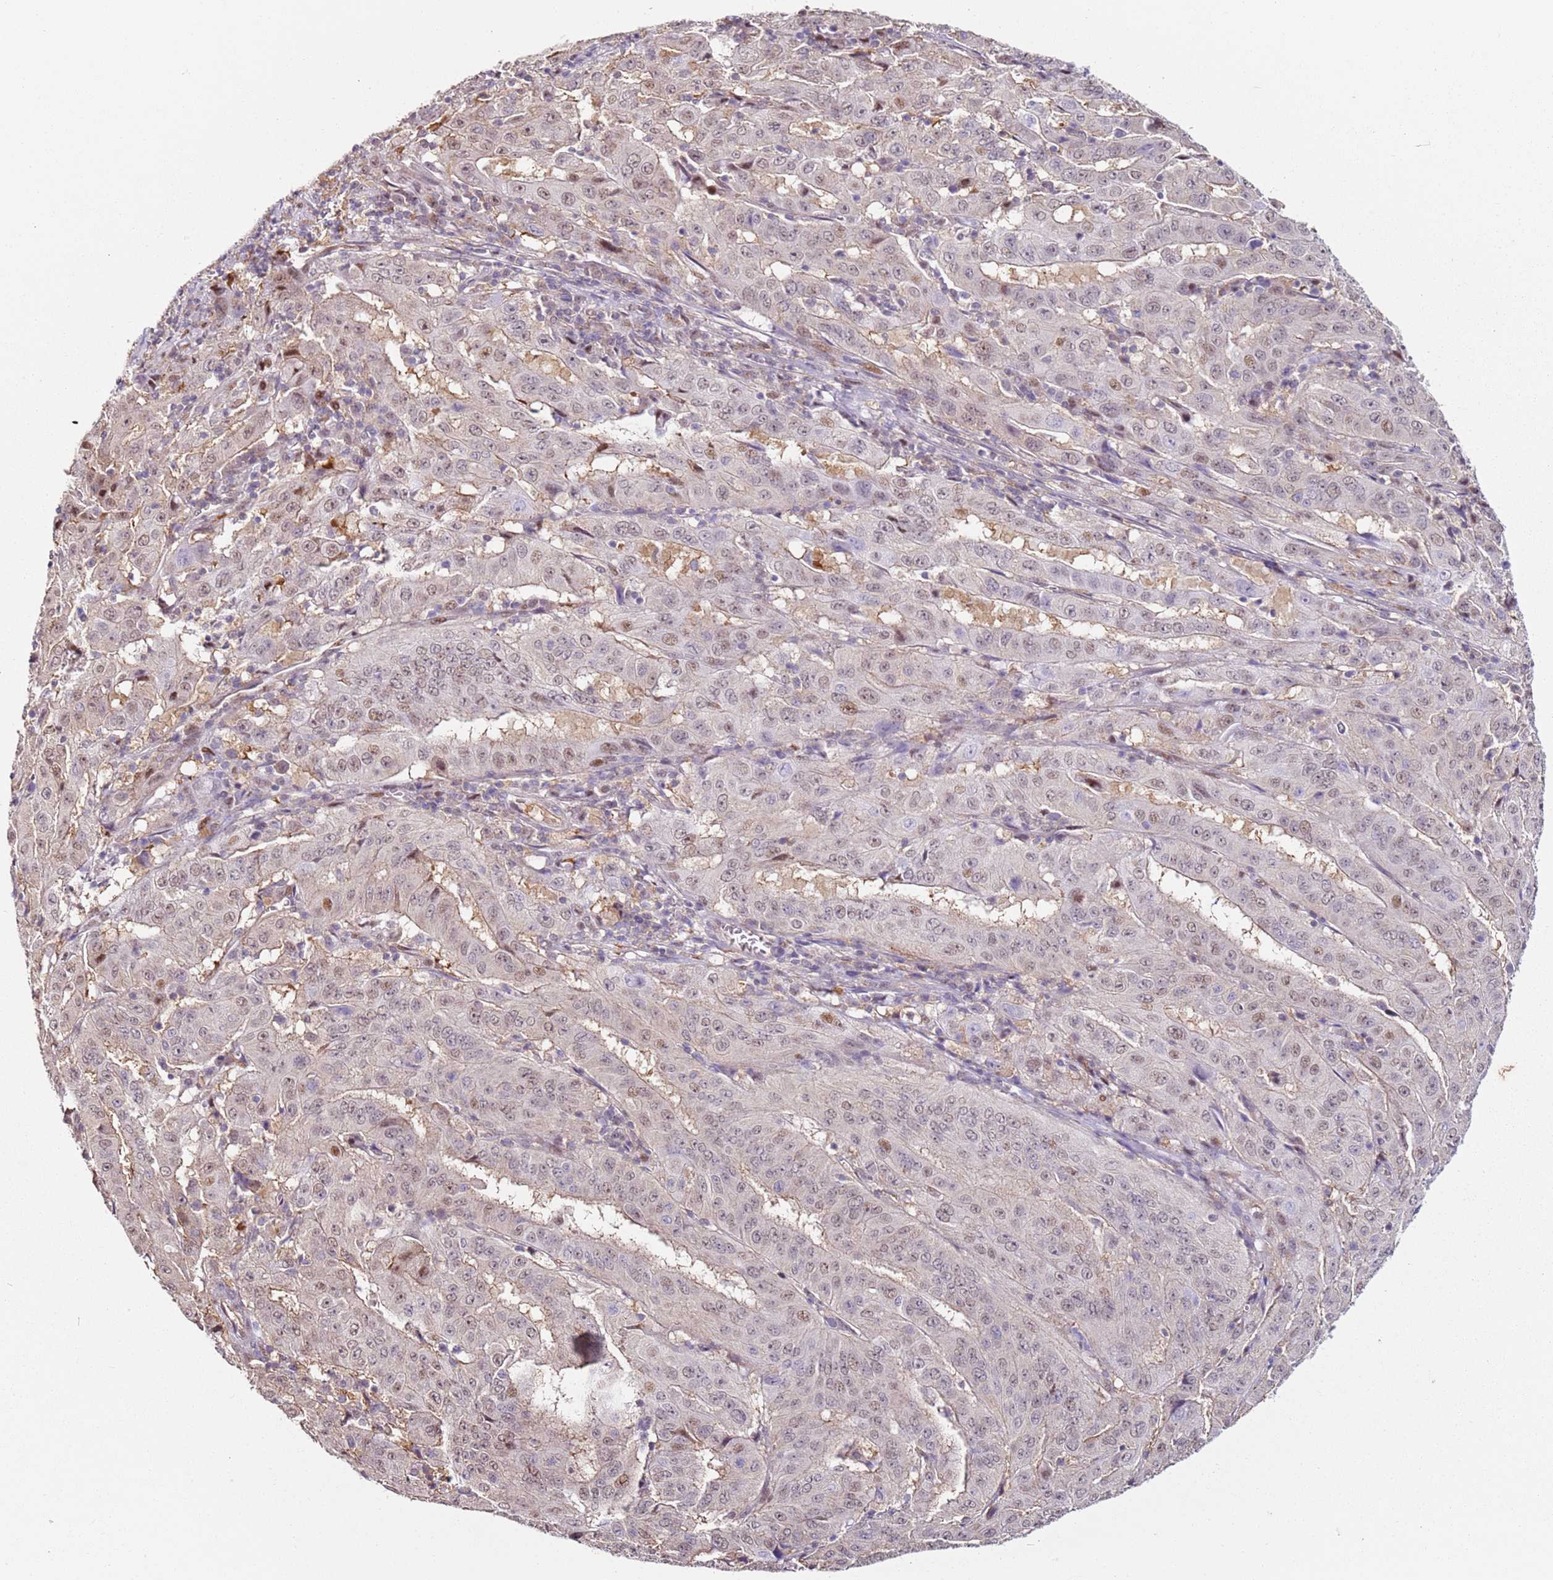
{"staining": {"intensity": "weak", "quantity": "25%-75%", "location": "nuclear"}, "tissue": "pancreatic cancer", "cell_type": "Tumor cells", "image_type": "cancer", "snomed": [{"axis": "morphology", "description": "Adenocarcinoma, NOS"}, {"axis": "topography", "description": "Pancreas"}], "caption": "DAB (3,3'-diaminobenzidine) immunohistochemical staining of pancreatic adenocarcinoma shows weak nuclear protein expression in approximately 25%-75% of tumor cells.", "gene": "PSMD4", "patient": {"sex": "male", "age": 63}}